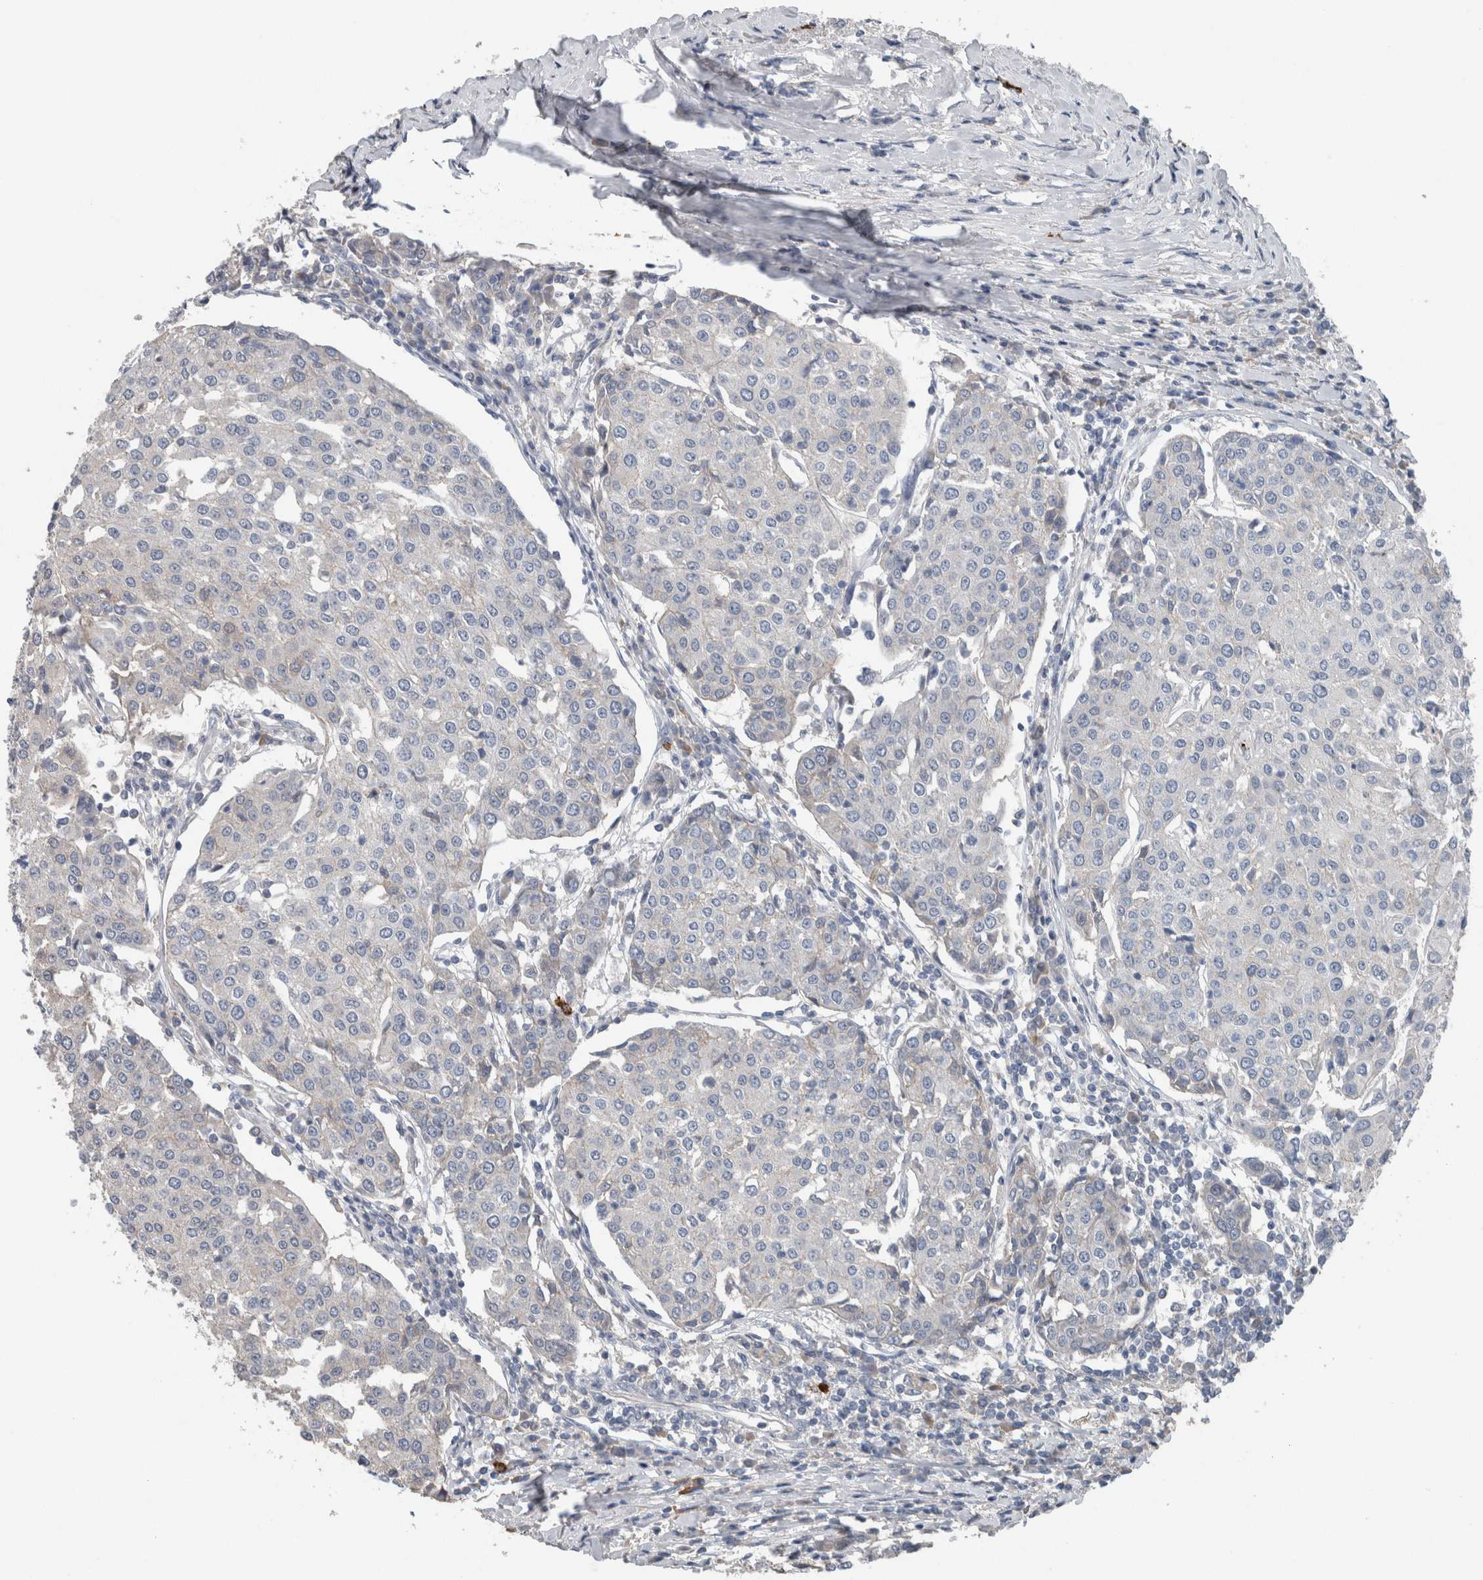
{"staining": {"intensity": "negative", "quantity": "none", "location": "none"}, "tissue": "urothelial cancer", "cell_type": "Tumor cells", "image_type": "cancer", "snomed": [{"axis": "morphology", "description": "Urothelial carcinoma, High grade"}, {"axis": "topography", "description": "Urinary bladder"}], "caption": "The IHC photomicrograph has no significant positivity in tumor cells of urothelial carcinoma (high-grade) tissue.", "gene": "CRNN", "patient": {"sex": "female", "age": 85}}